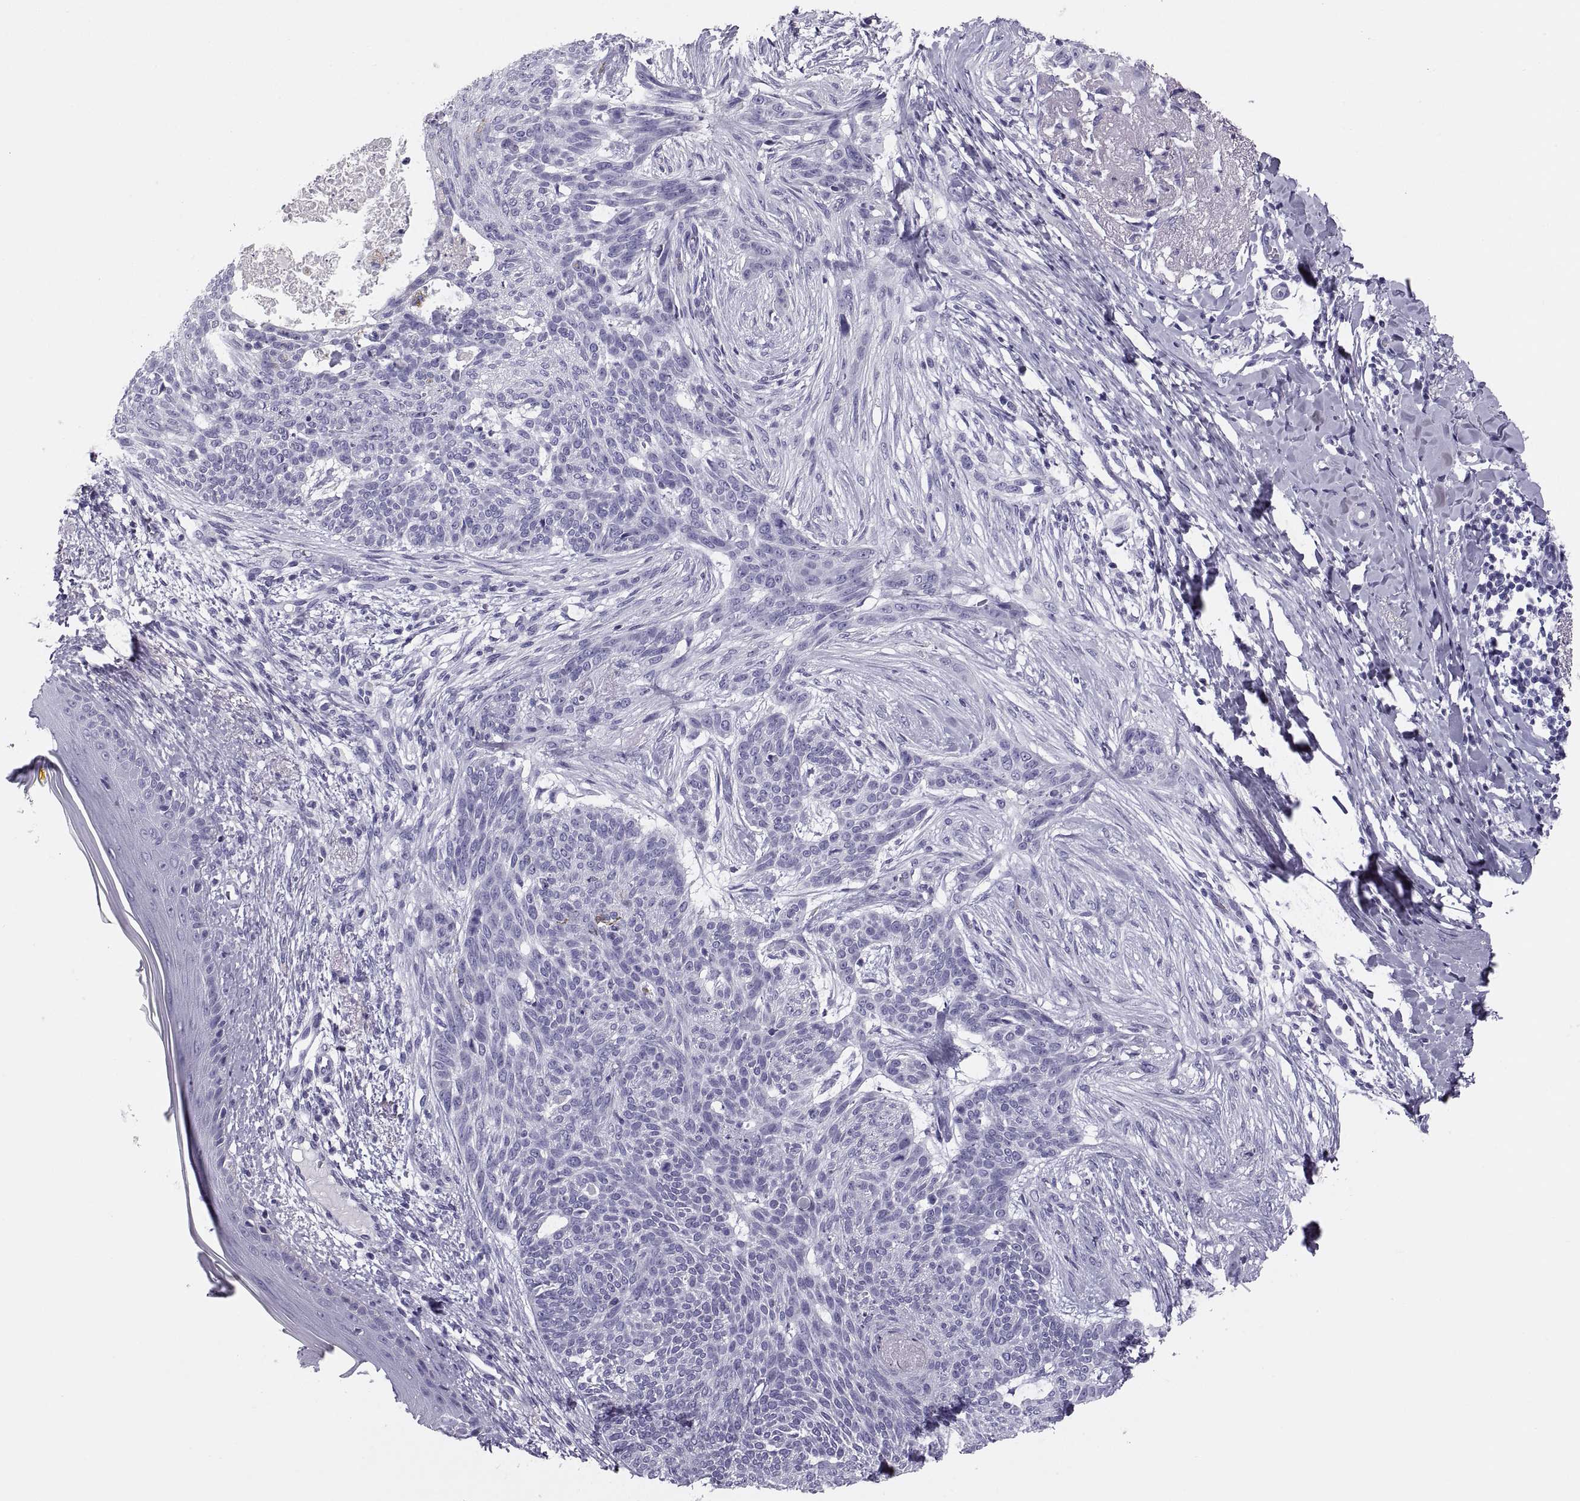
{"staining": {"intensity": "negative", "quantity": "none", "location": "none"}, "tissue": "skin cancer", "cell_type": "Tumor cells", "image_type": "cancer", "snomed": [{"axis": "morphology", "description": "Normal tissue, NOS"}, {"axis": "morphology", "description": "Basal cell carcinoma"}, {"axis": "topography", "description": "Skin"}], "caption": "Immunohistochemical staining of skin basal cell carcinoma exhibits no significant expression in tumor cells.", "gene": "PAX2", "patient": {"sex": "male", "age": 84}}